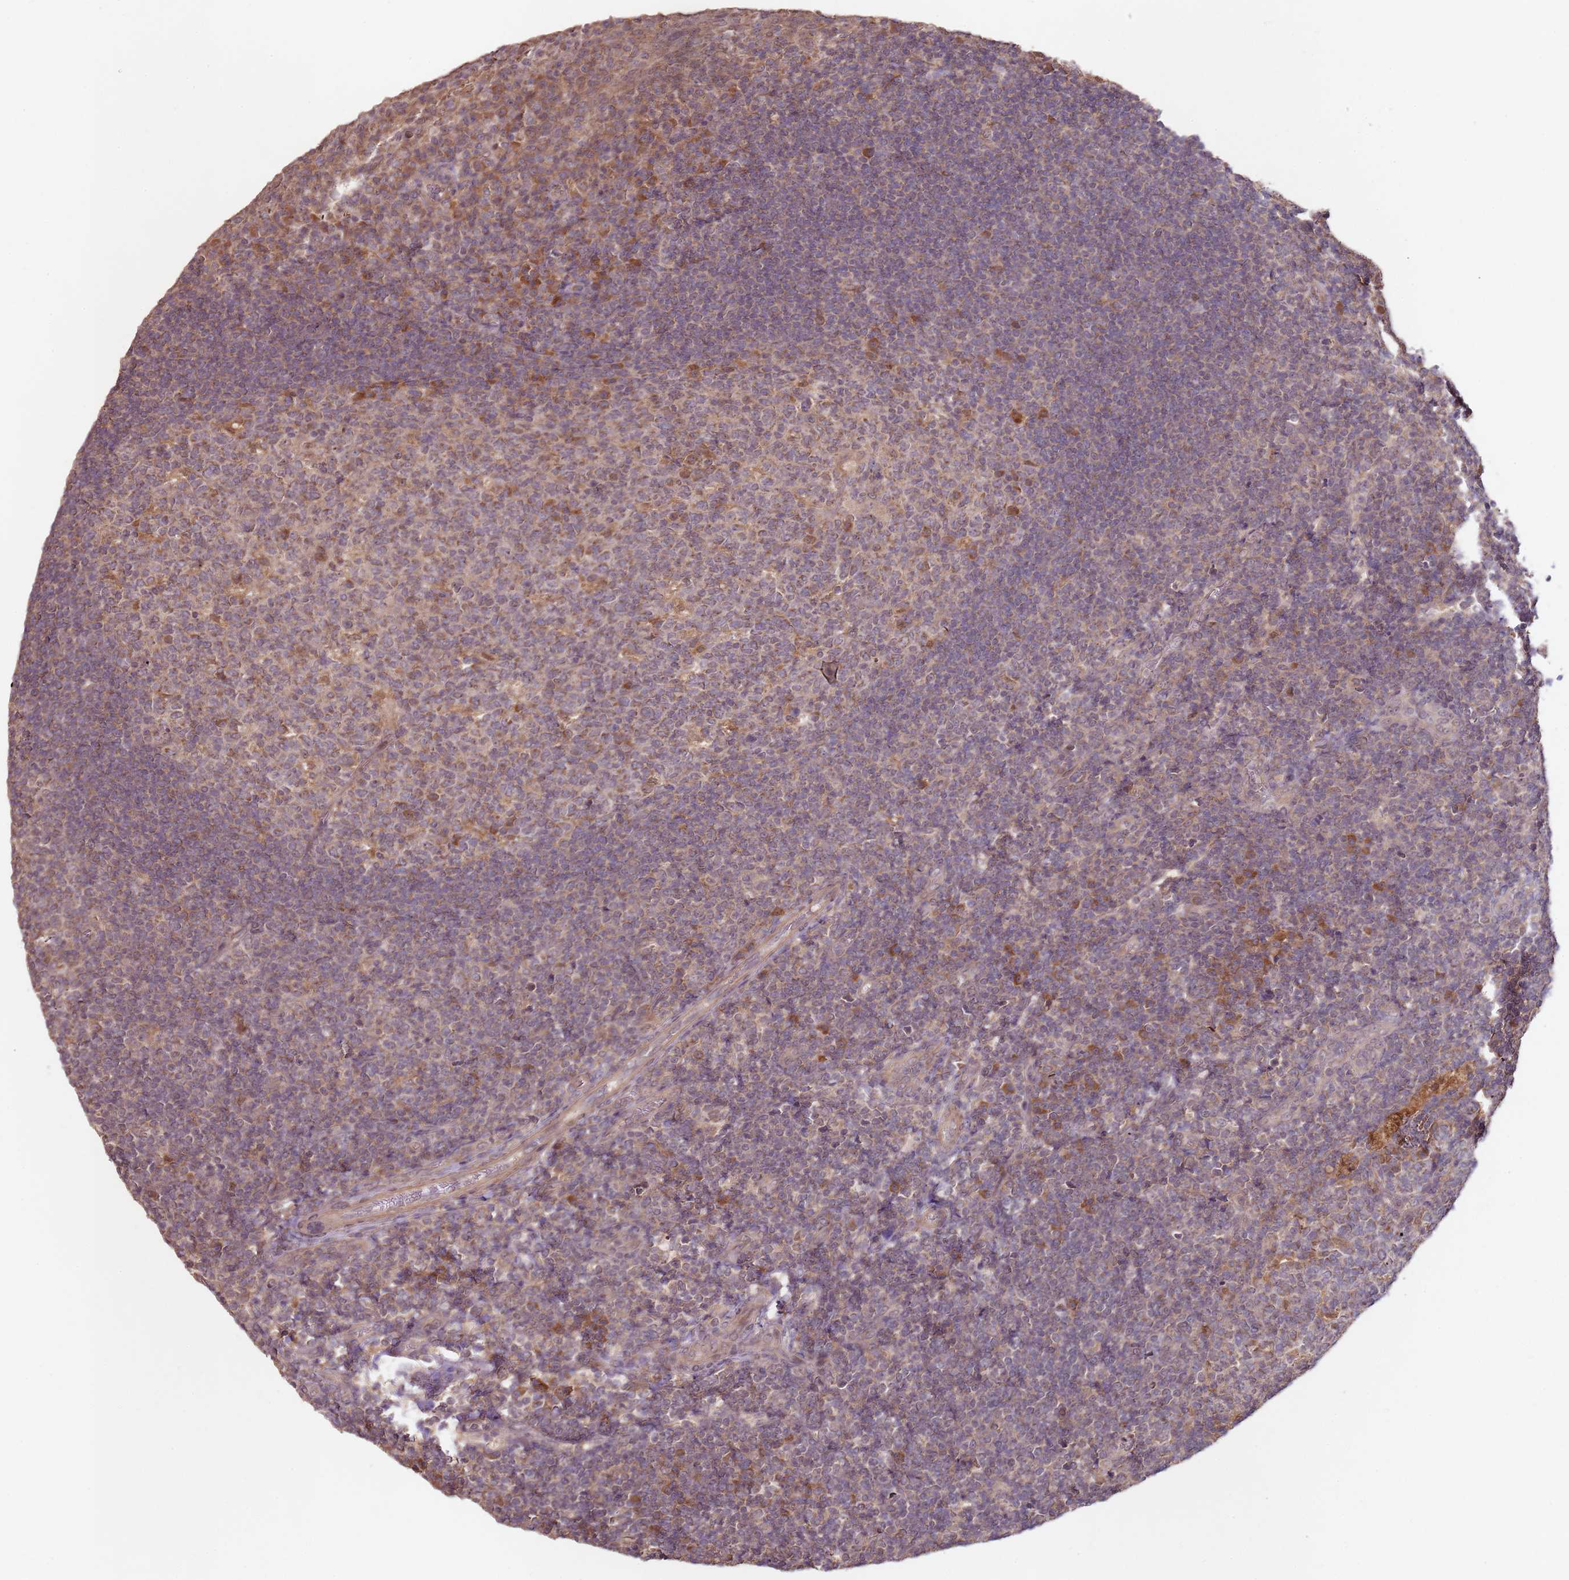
{"staining": {"intensity": "moderate", "quantity": "25%-75%", "location": "cytoplasmic/membranous"}, "tissue": "tonsil", "cell_type": "Germinal center cells", "image_type": "normal", "snomed": [{"axis": "morphology", "description": "Normal tissue, NOS"}, {"axis": "topography", "description": "Tonsil"}], "caption": "An immunohistochemistry histopathology image of benign tissue is shown. Protein staining in brown highlights moderate cytoplasmic/membranous positivity in tonsil within germinal center cells. (Stains: DAB in brown, nuclei in blue, Microscopy: brightfield microscopy at high magnification).", "gene": "LIN37", "patient": {"sex": "female", "age": 10}}